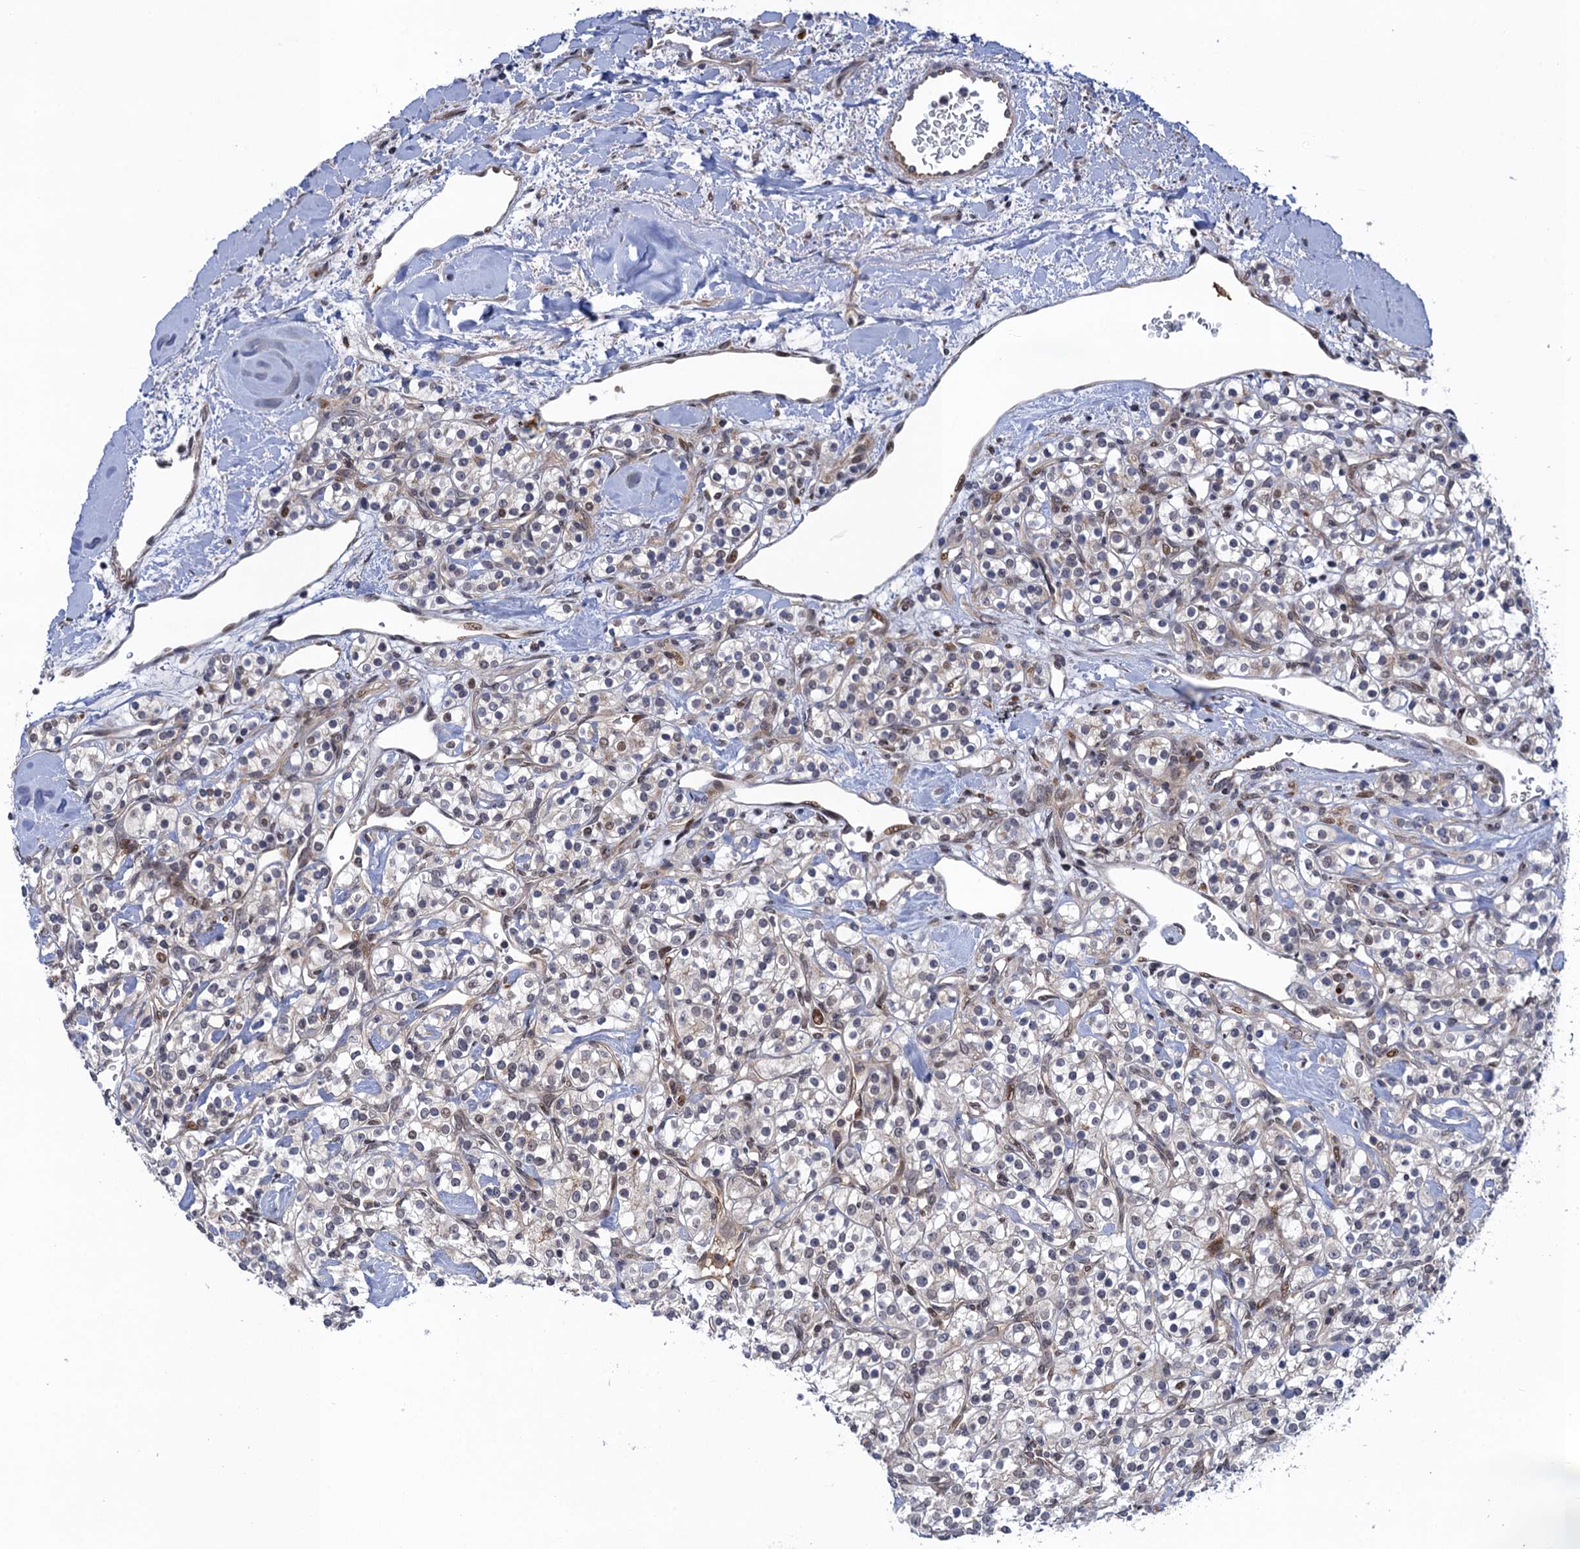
{"staining": {"intensity": "weak", "quantity": "<25%", "location": "nuclear"}, "tissue": "renal cancer", "cell_type": "Tumor cells", "image_type": "cancer", "snomed": [{"axis": "morphology", "description": "Adenocarcinoma, NOS"}, {"axis": "topography", "description": "Kidney"}], "caption": "Micrograph shows no significant protein staining in tumor cells of renal cancer.", "gene": "NEK8", "patient": {"sex": "male", "age": 77}}